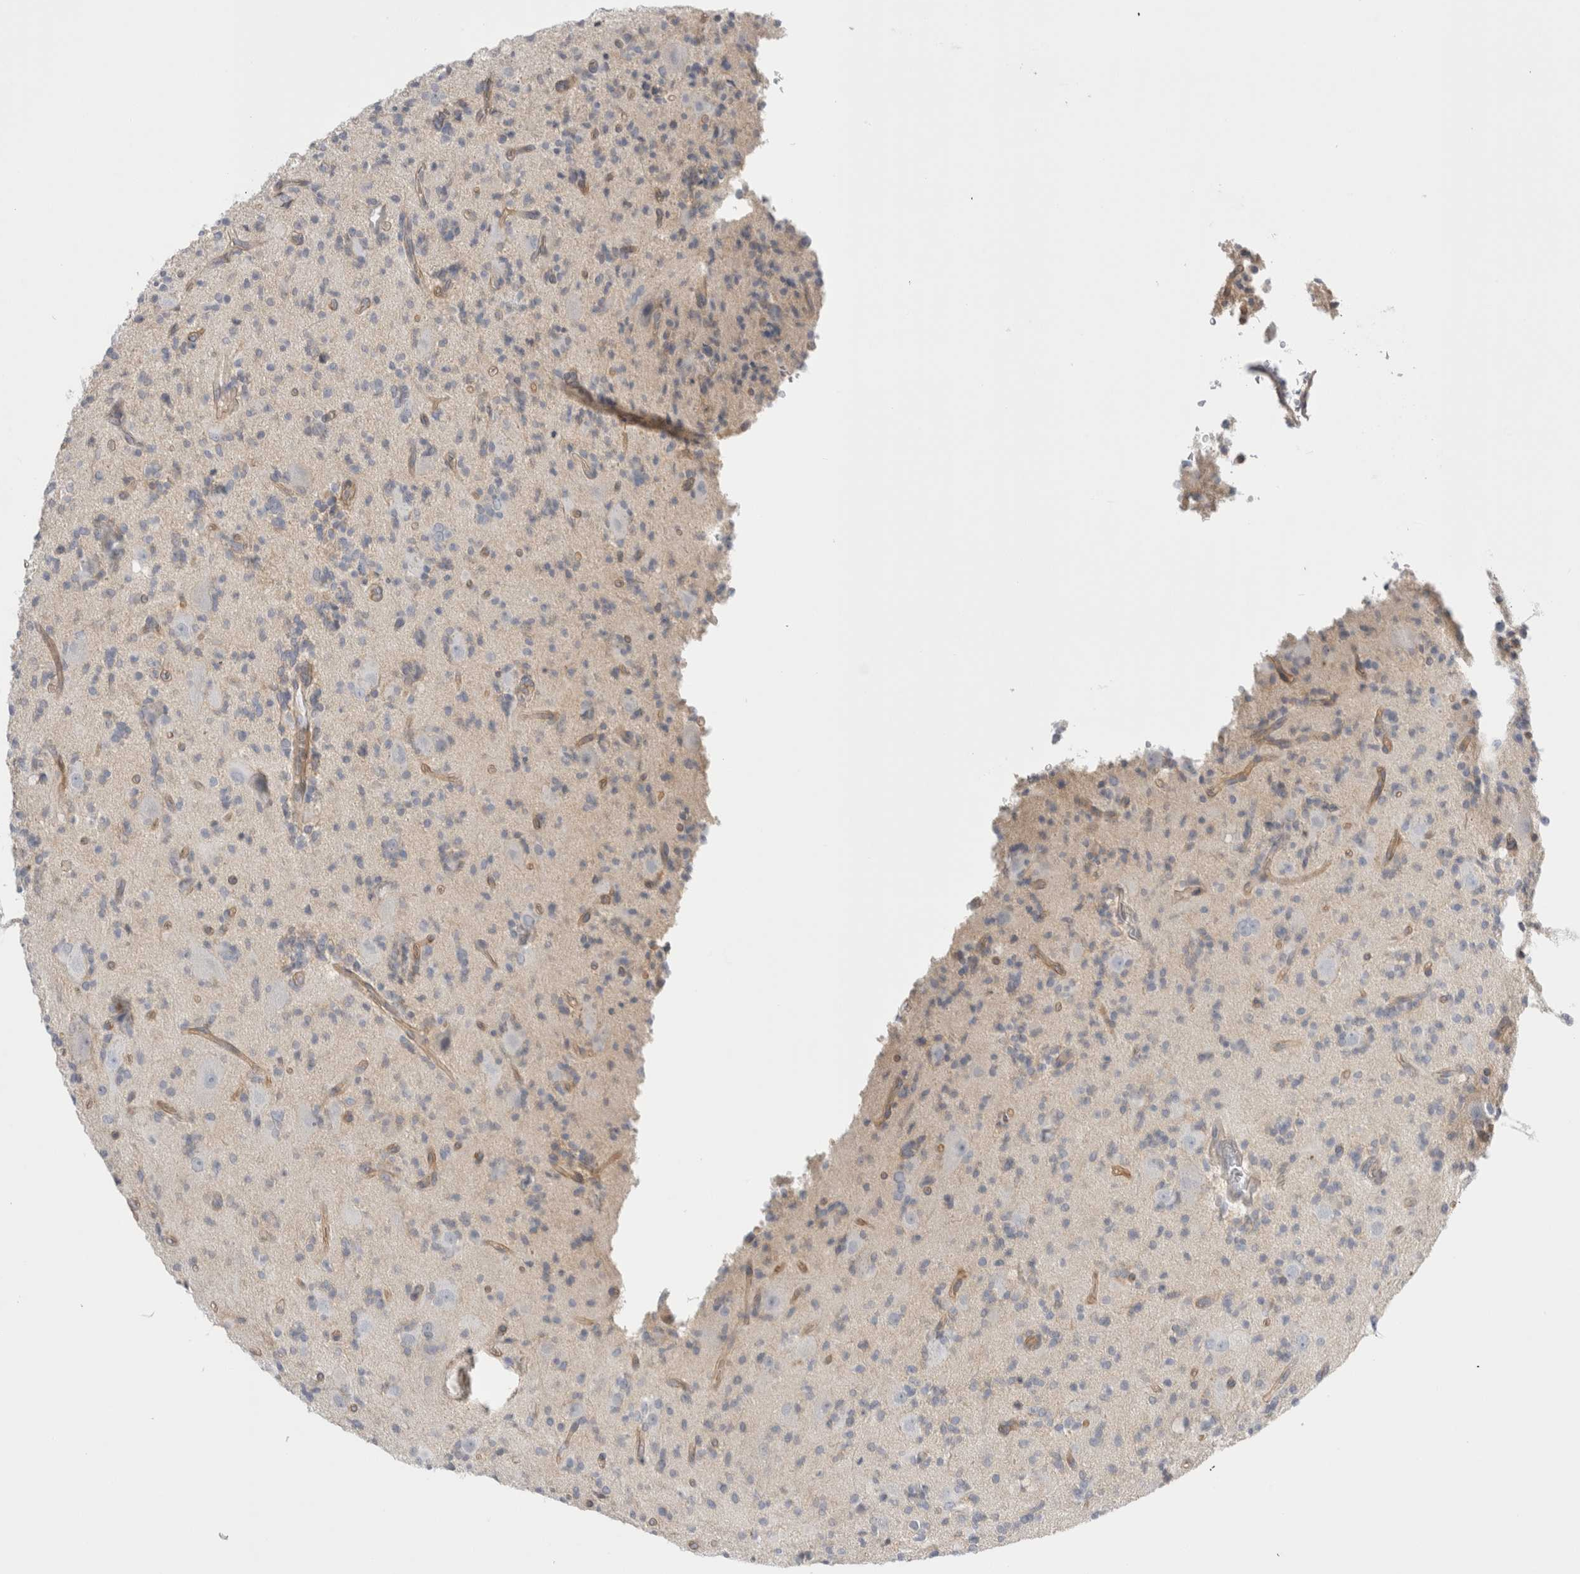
{"staining": {"intensity": "negative", "quantity": "none", "location": "none"}, "tissue": "glioma", "cell_type": "Tumor cells", "image_type": "cancer", "snomed": [{"axis": "morphology", "description": "Glioma, malignant, High grade"}, {"axis": "topography", "description": "Brain"}], "caption": "Immunohistochemistry (IHC) image of neoplastic tissue: malignant glioma (high-grade) stained with DAB (3,3'-diaminobenzidine) exhibits no significant protein expression in tumor cells.", "gene": "VANGL1", "patient": {"sex": "male", "age": 34}}